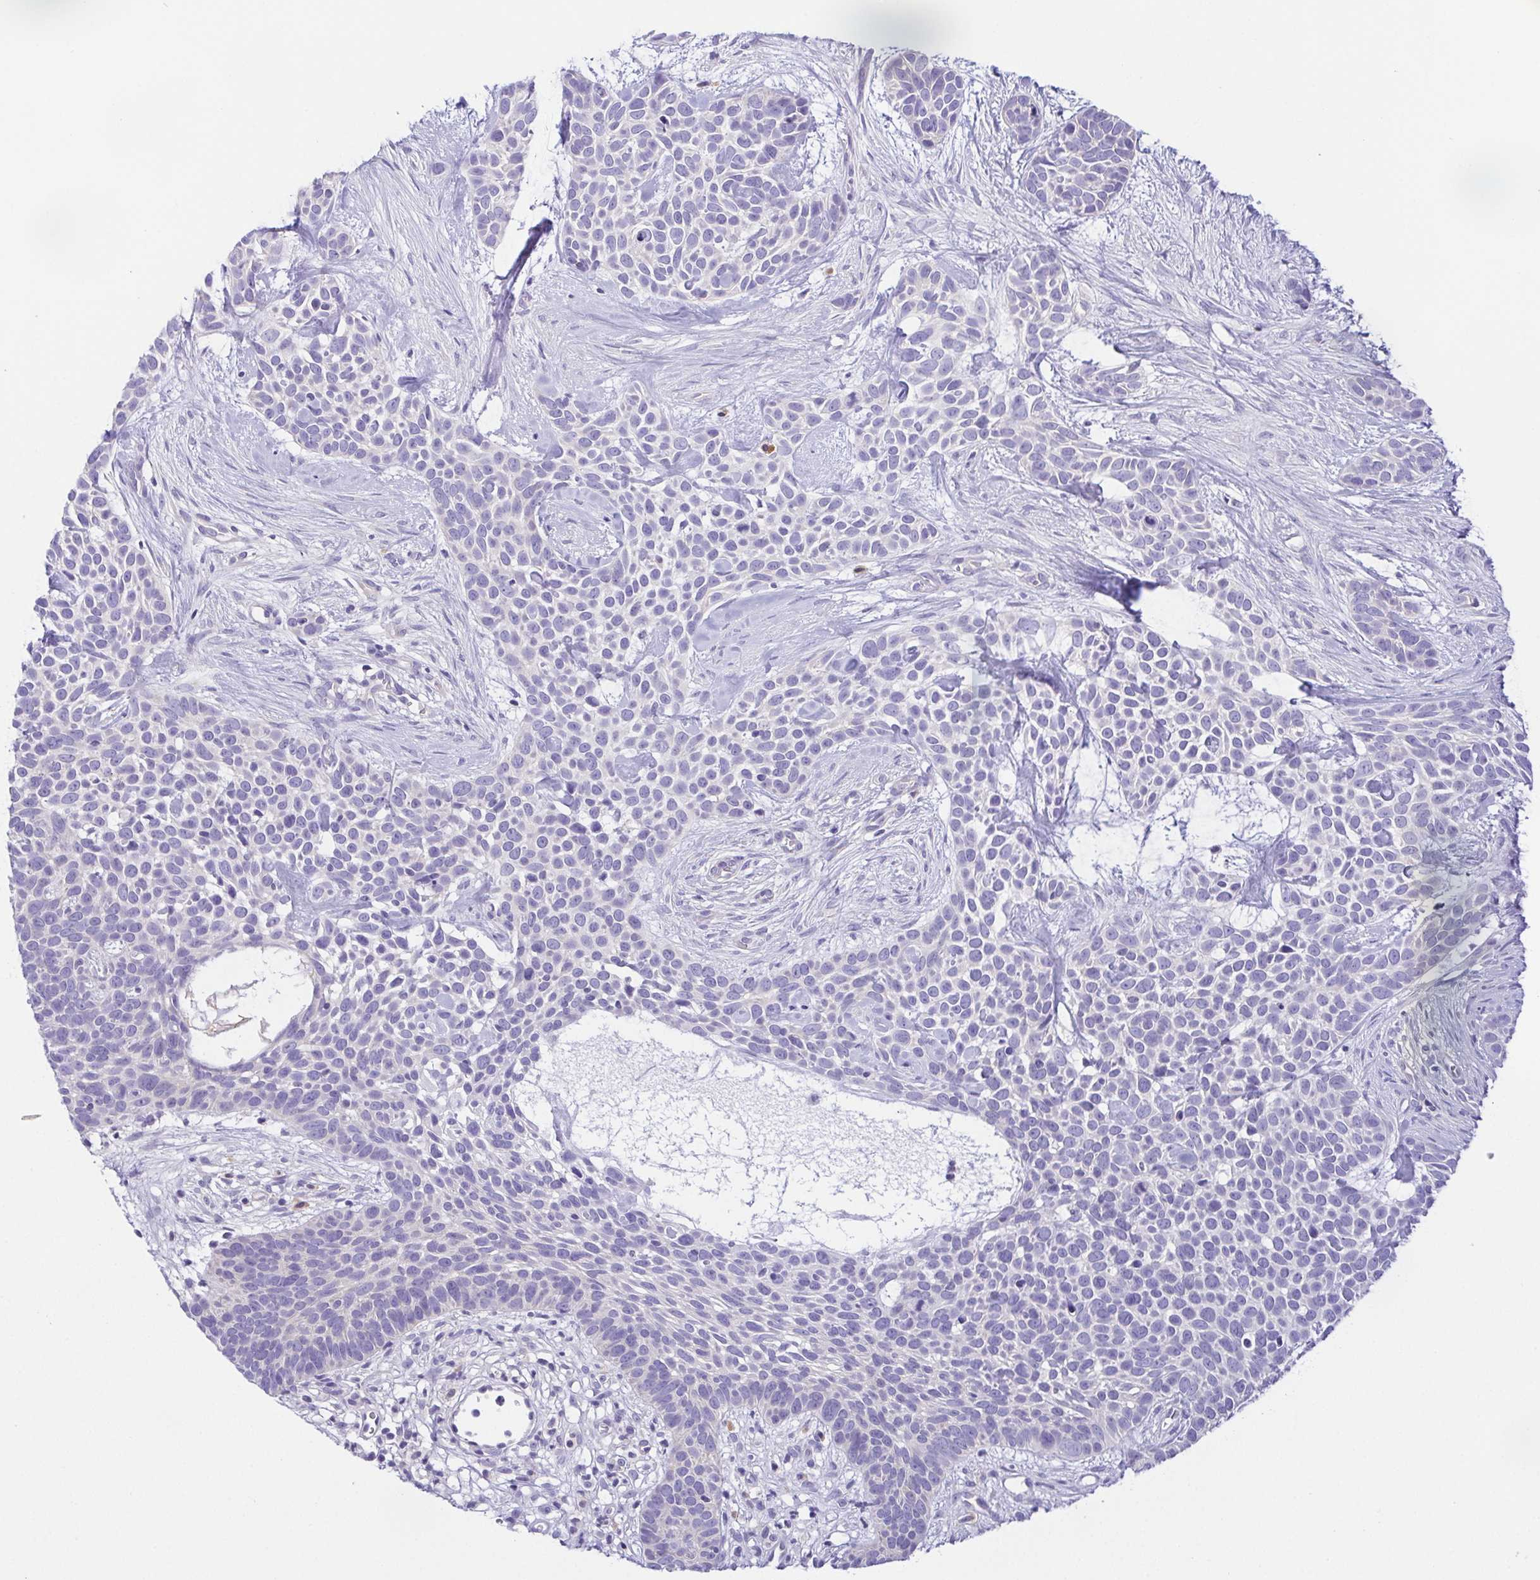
{"staining": {"intensity": "negative", "quantity": "none", "location": "none"}, "tissue": "skin cancer", "cell_type": "Tumor cells", "image_type": "cancer", "snomed": [{"axis": "morphology", "description": "Basal cell carcinoma"}, {"axis": "topography", "description": "Skin"}], "caption": "Human skin cancer (basal cell carcinoma) stained for a protein using immunohistochemistry exhibits no expression in tumor cells.", "gene": "KRTDAP", "patient": {"sex": "male", "age": 69}}